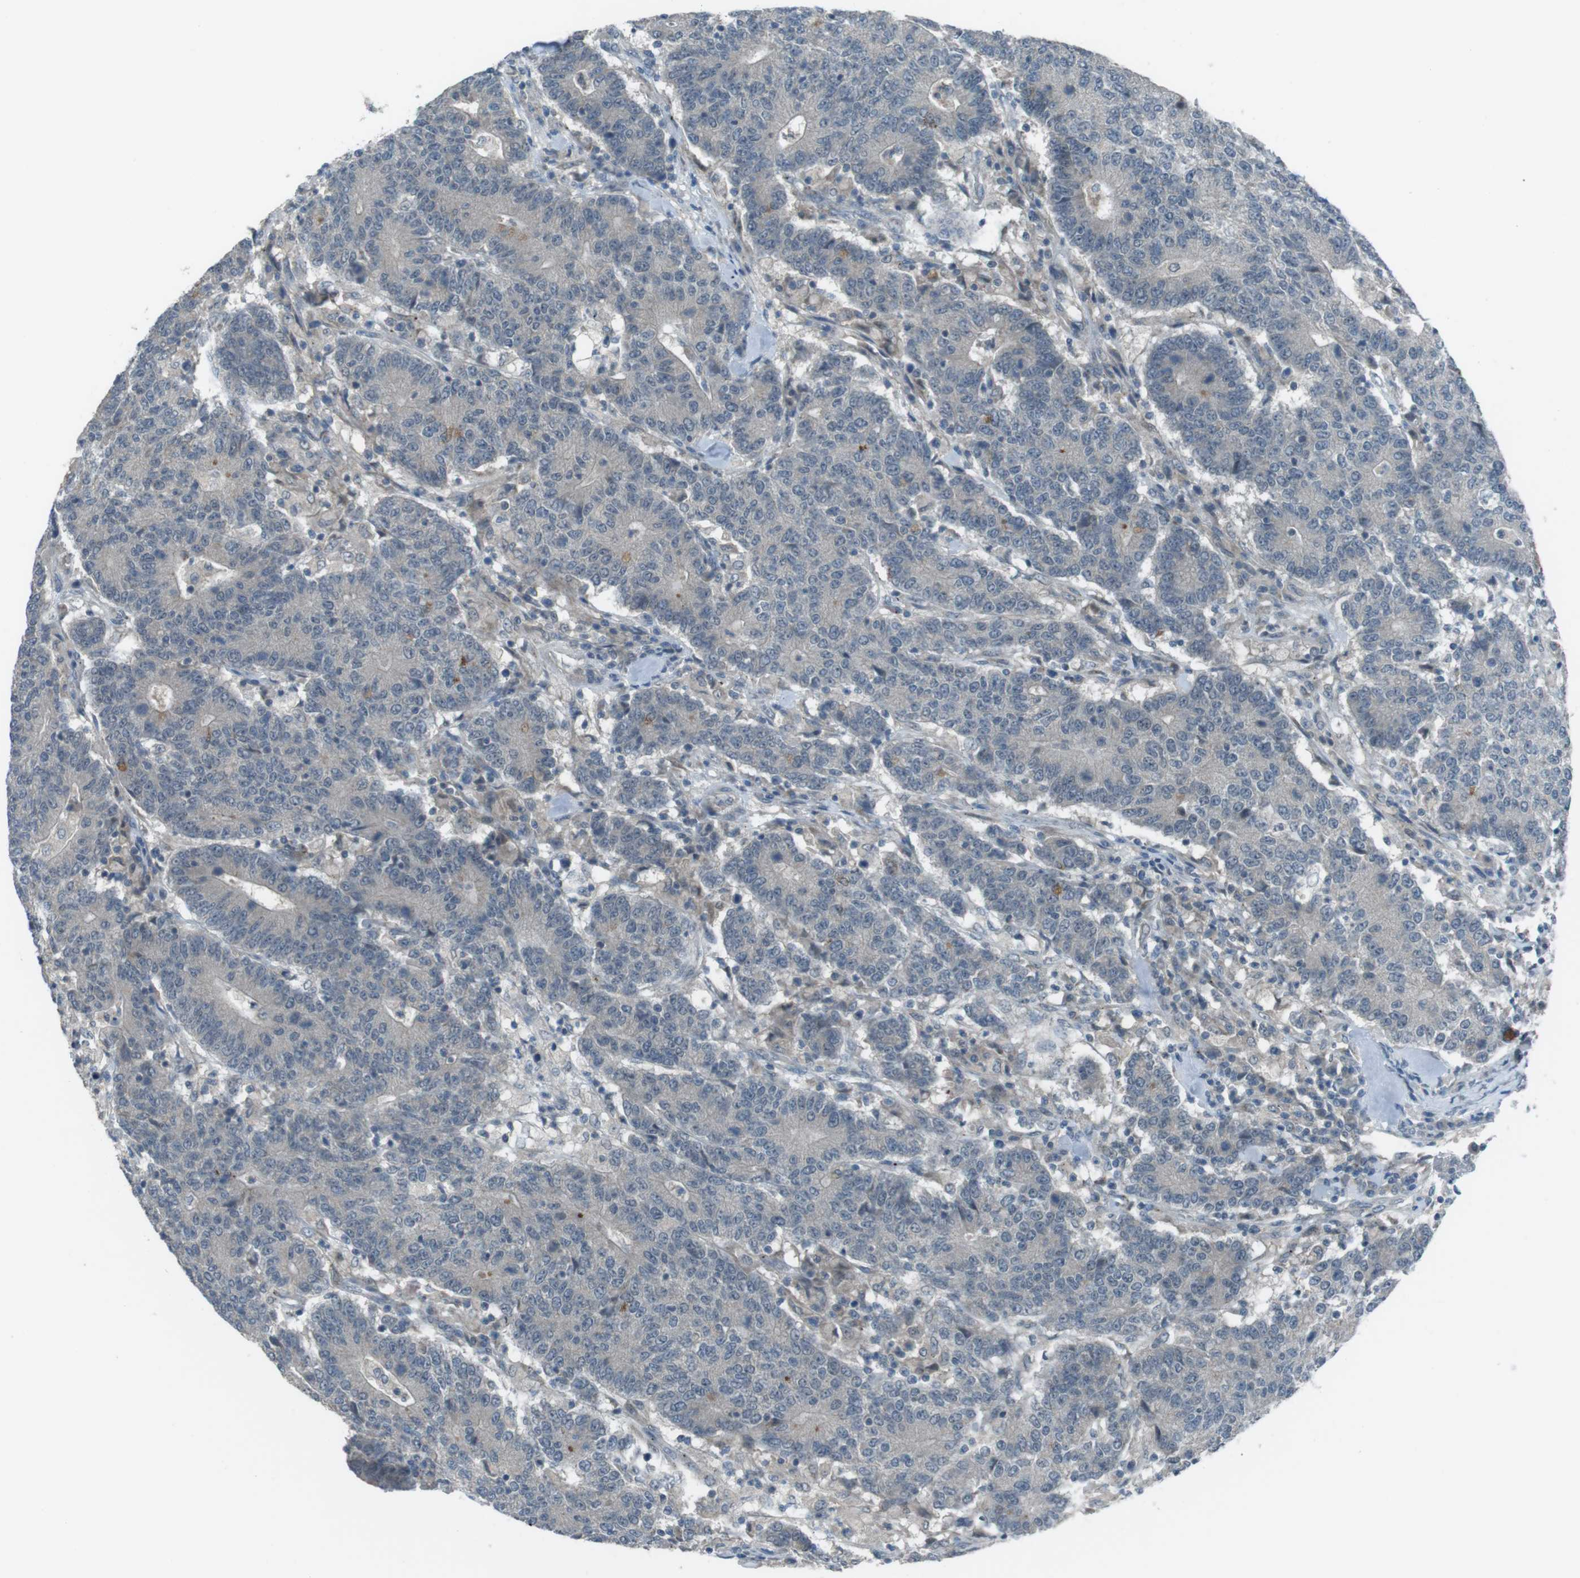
{"staining": {"intensity": "negative", "quantity": "none", "location": "none"}, "tissue": "colorectal cancer", "cell_type": "Tumor cells", "image_type": "cancer", "snomed": [{"axis": "morphology", "description": "Normal tissue, NOS"}, {"axis": "morphology", "description": "Adenocarcinoma, NOS"}, {"axis": "topography", "description": "Colon"}], "caption": "Image shows no protein expression in tumor cells of colorectal cancer (adenocarcinoma) tissue.", "gene": "FCRLA", "patient": {"sex": "female", "age": 75}}